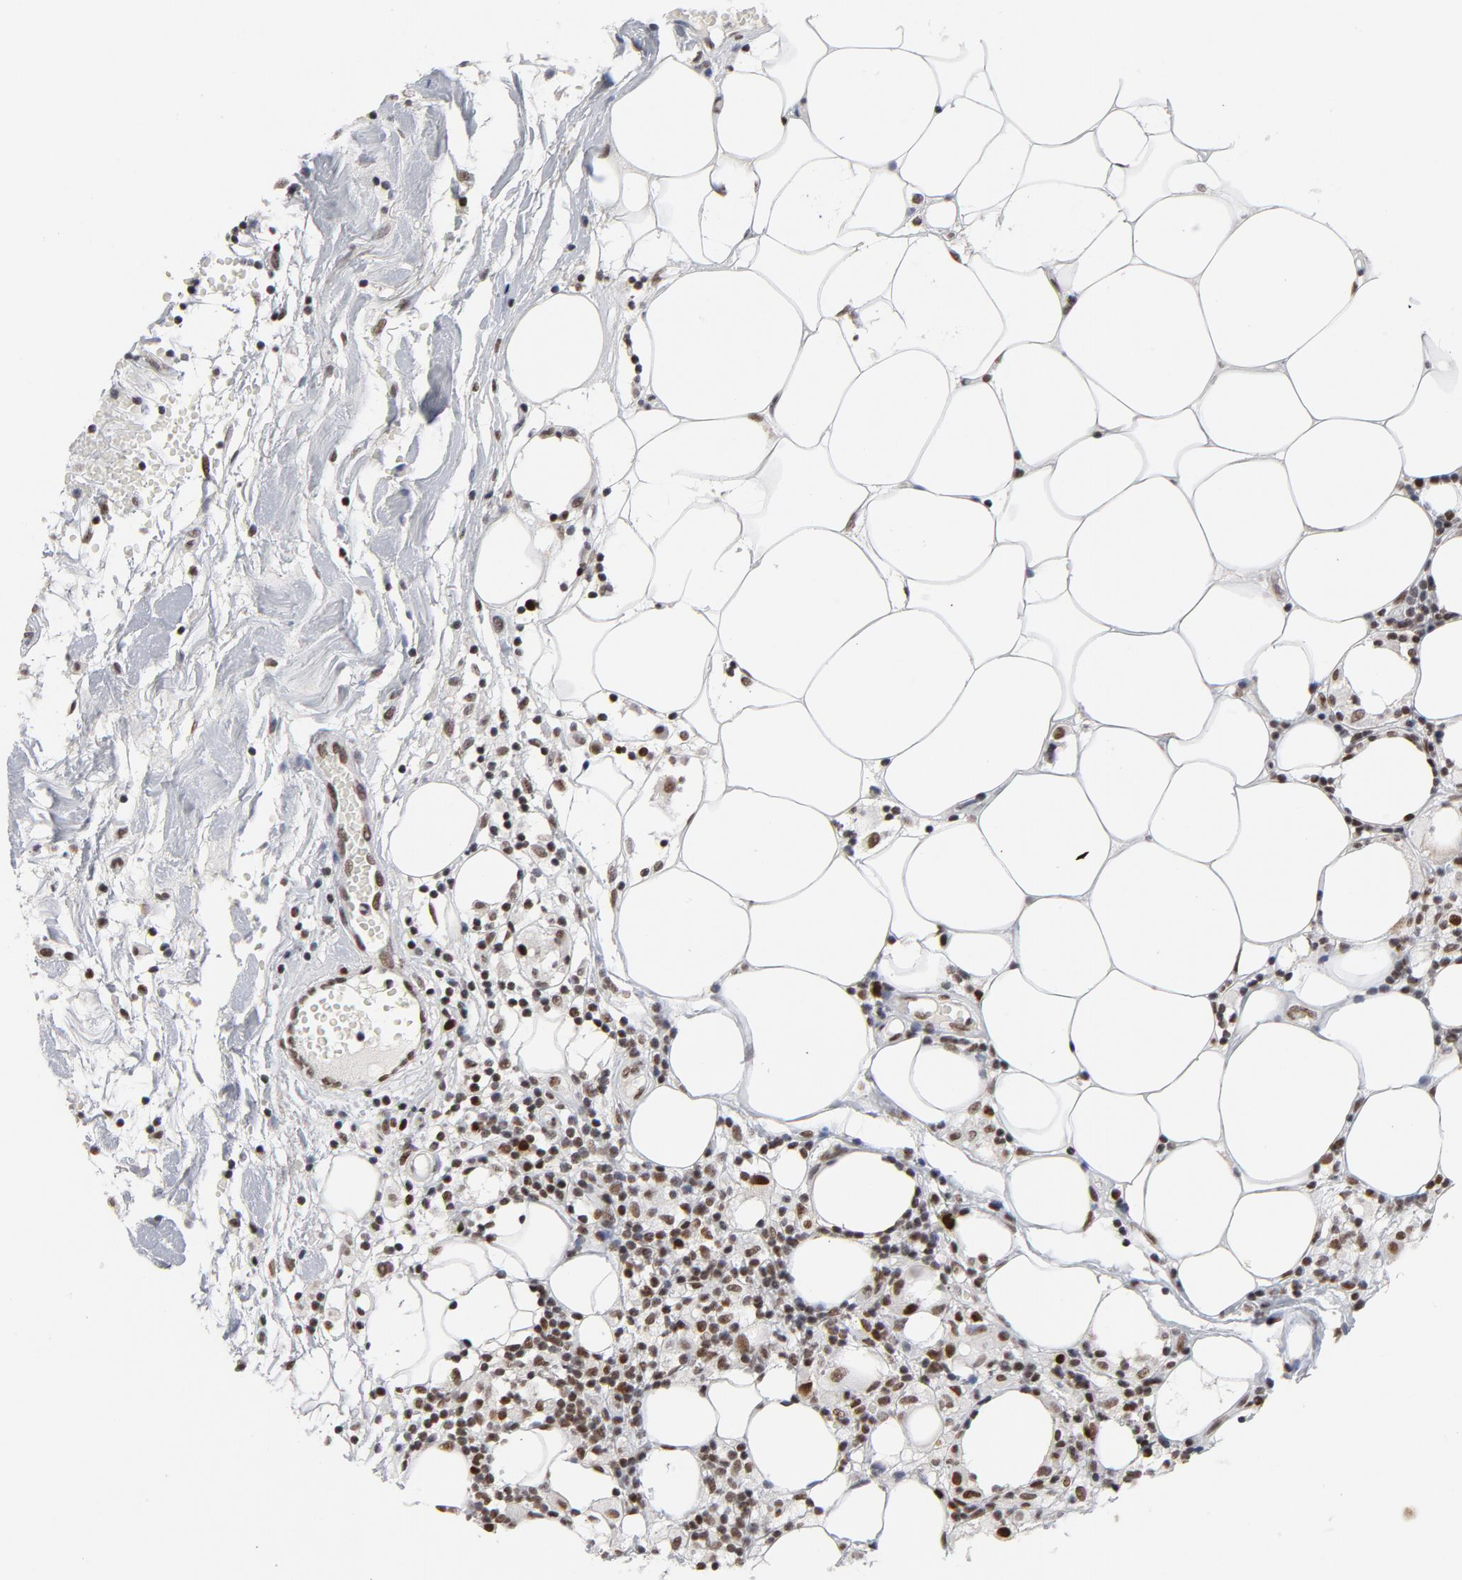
{"staining": {"intensity": "moderate", "quantity": ">75%", "location": "nuclear"}, "tissue": "thyroid cancer", "cell_type": "Tumor cells", "image_type": "cancer", "snomed": [{"axis": "morphology", "description": "Carcinoma, NOS"}, {"axis": "topography", "description": "Thyroid gland"}], "caption": "The photomicrograph reveals immunohistochemical staining of thyroid cancer (carcinoma). There is moderate nuclear staining is present in approximately >75% of tumor cells.", "gene": "RFC4", "patient": {"sex": "female", "age": 77}}